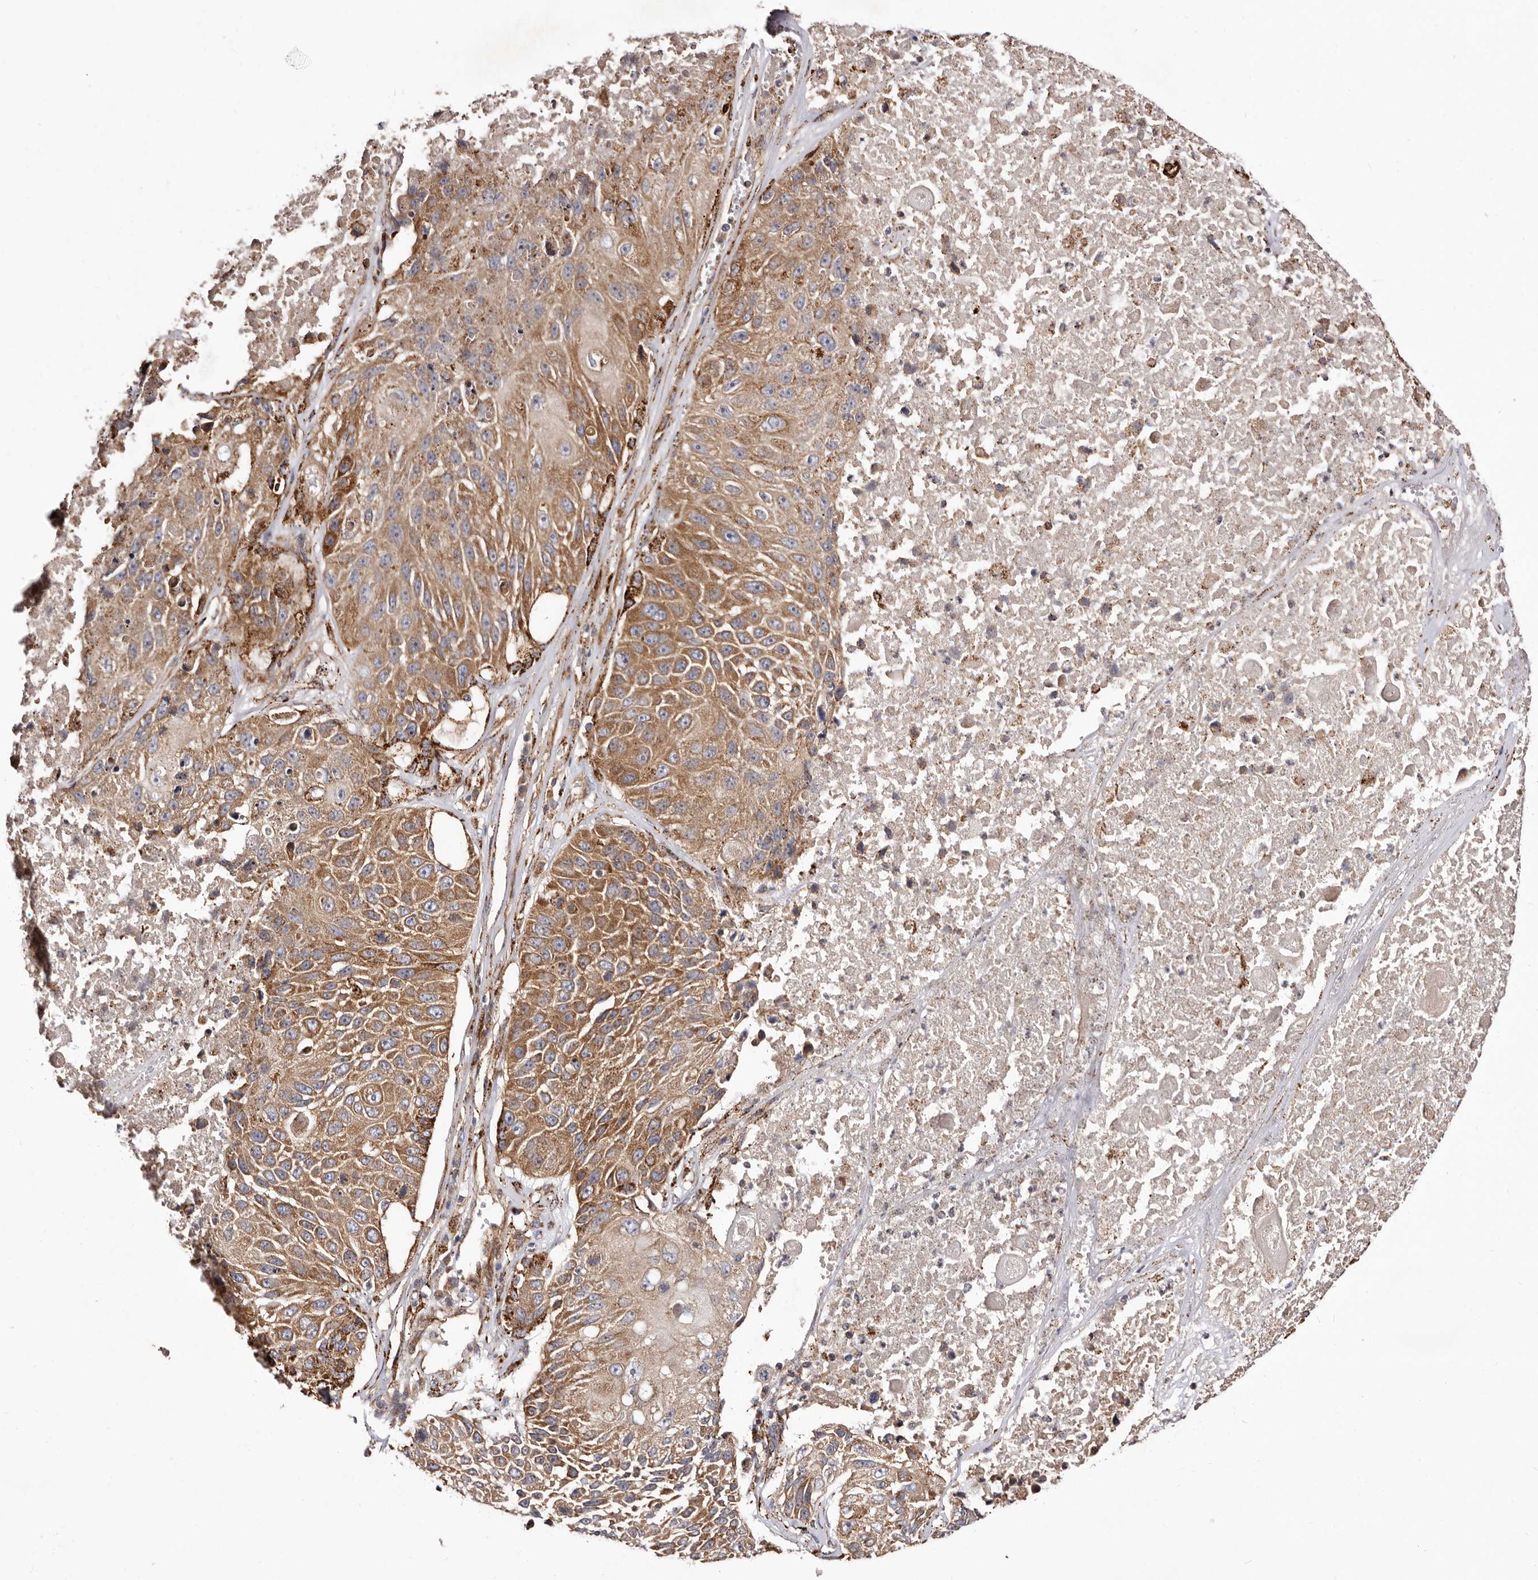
{"staining": {"intensity": "moderate", "quantity": ">75%", "location": "cytoplasmic/membranous"}, "tissue": "lung cancer", "cell_type": "Tumor cells", "image_type": "cancer", "snomed": [{"axis": "morphology", "description": "Squamous cell carcinoma, NOS"}, {"axis": "topography", "description": "Lung"}], "caption": "Protein analysis of lung cancer tissue reveals moderate cytoplasmic/membranous positivity in about >75% of tumor cells.", "gene": "LUZP1", "patient": {"sex": "male", "age": 61}}